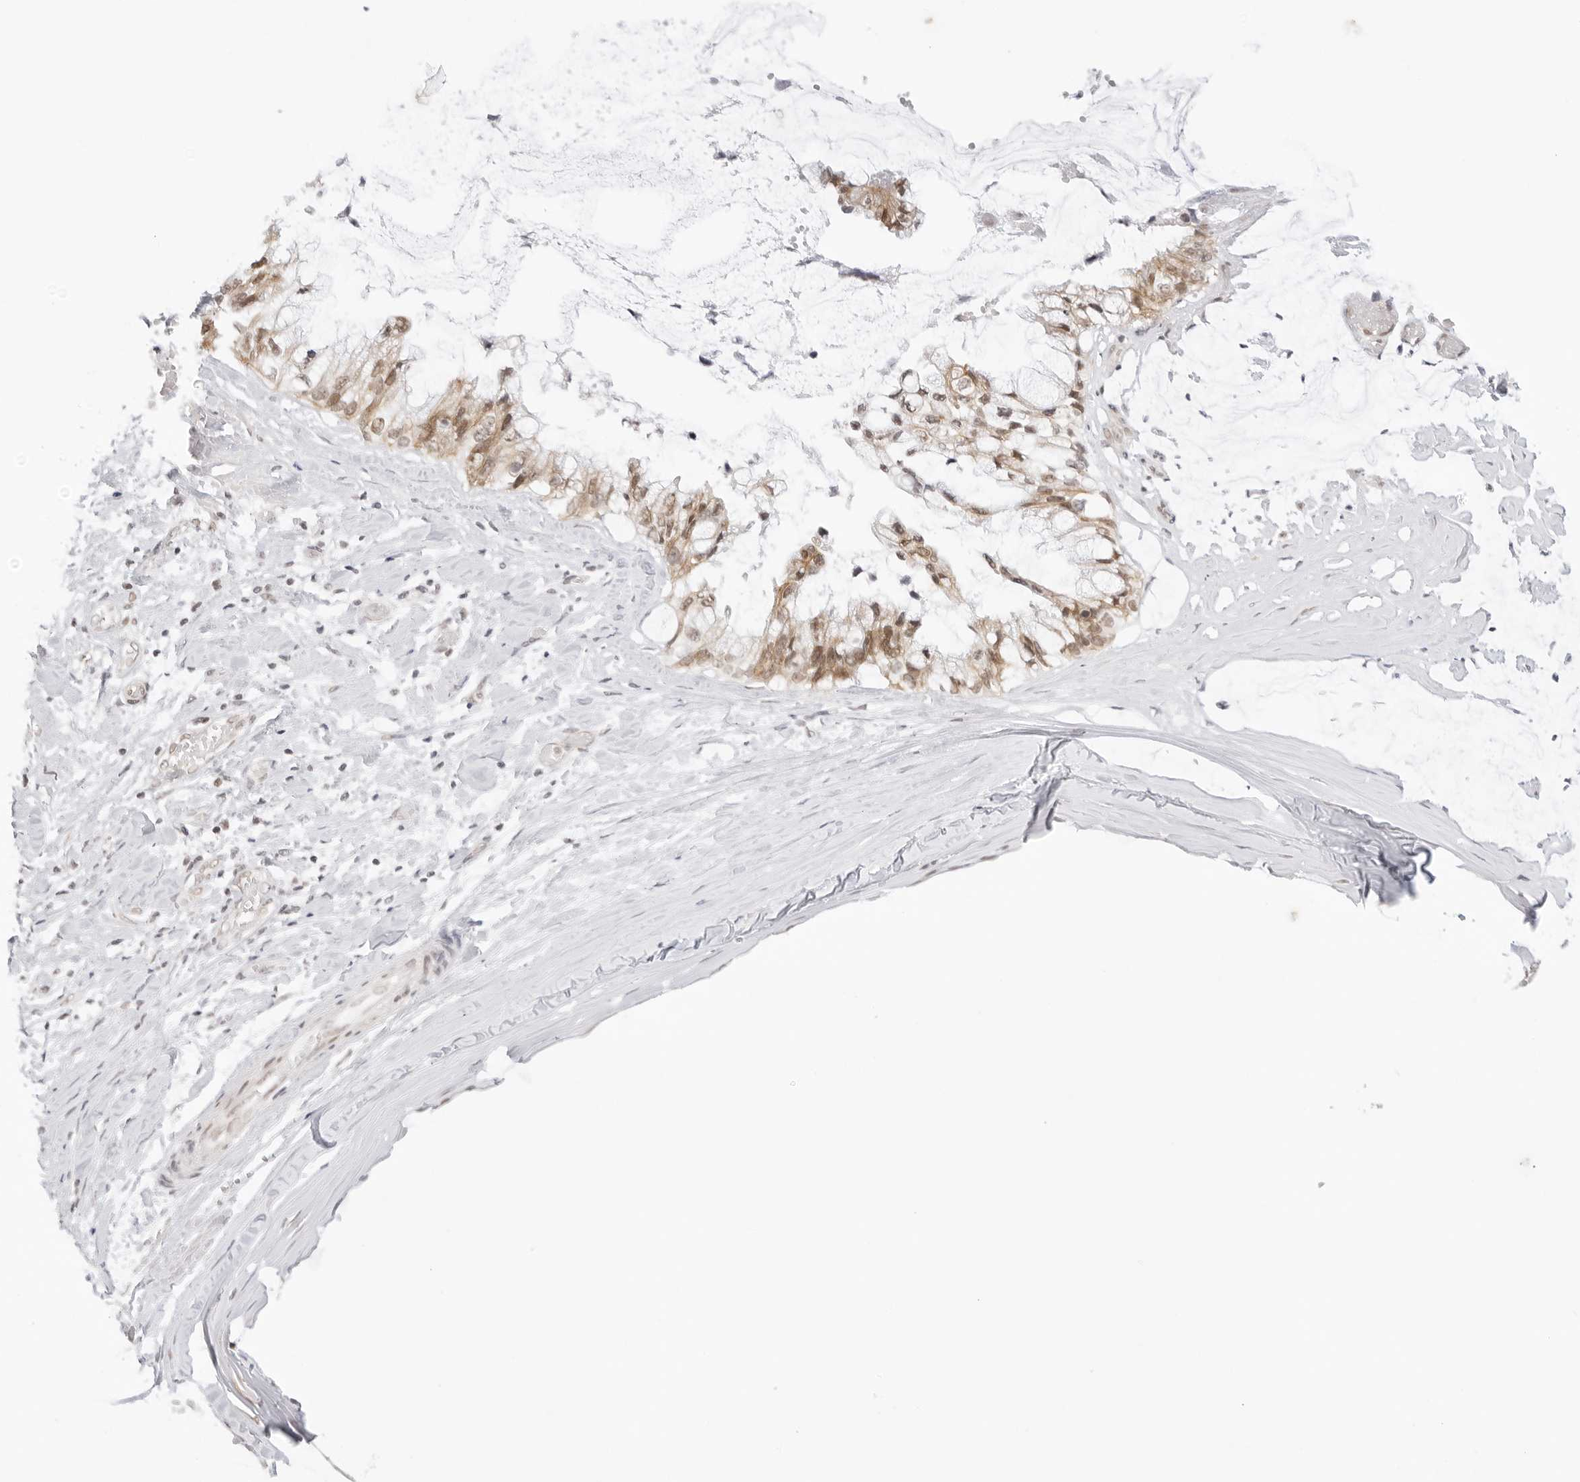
{"staining": {"intensity": "moderate", "quantity": ">75%", "location": "cytoplasmic/membranous,nuclear"}, "tissue": "ovarian cancer", "cell_type": "Tumor cells", "image_type": "cancer", "snomed": [{"axis": "morphology", "description": "Cystadenocarcinoma, mucinous, NOS"}, {"axis": "topography", "description": "Ovary"}], "caption": "Approximately >75% of tumor cells in mucinous cystadenocarcinoma (ovarian) demonstrate moderate cytoplasmic/membranous and nuclear protein staining as visualized by brown immunohistochemical staining.", "gene": "TCIM", "patient": {"sex": "female", "age": 39}}